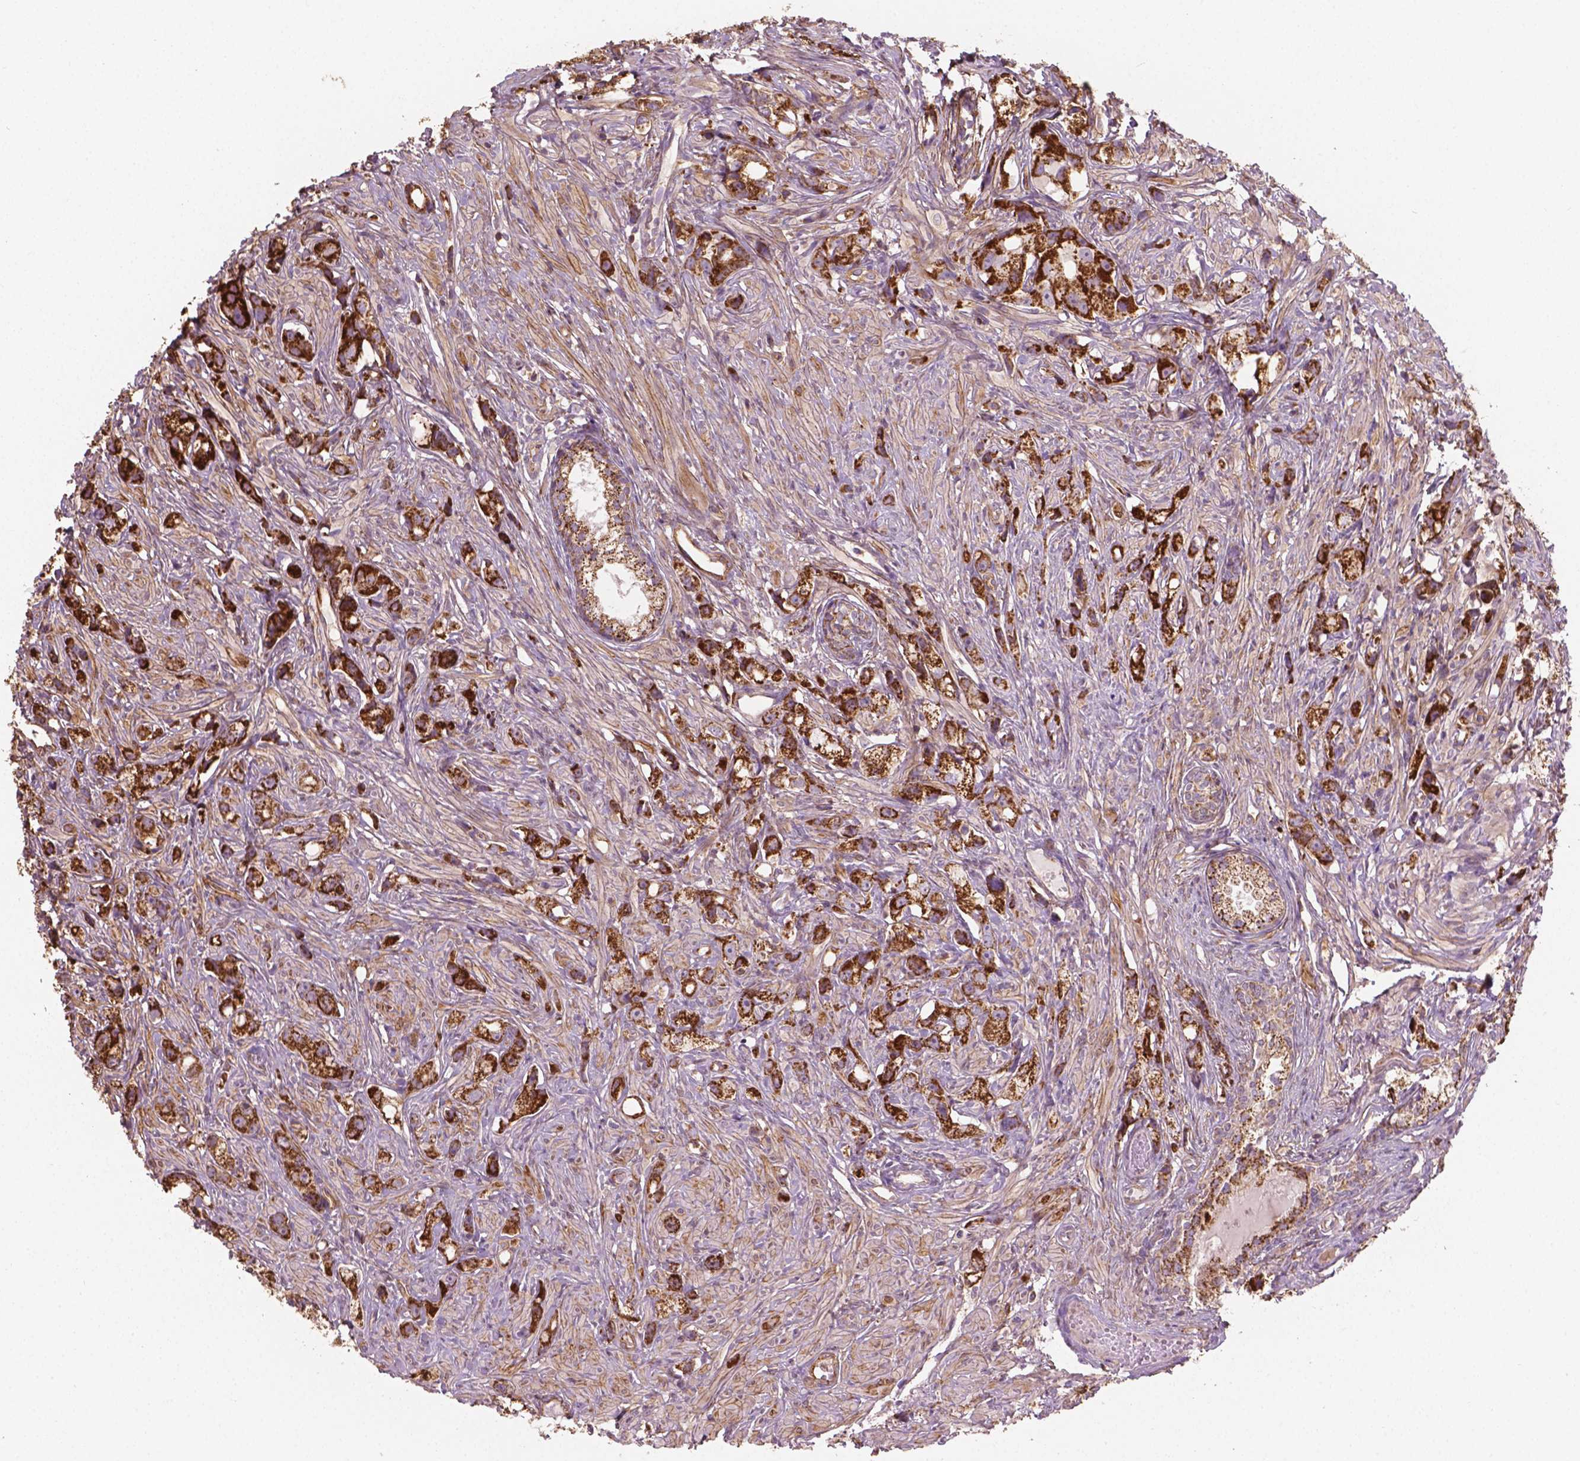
{"staining": {"intensity": "strong", "quantity": ">75%", "location": "cytoplasmic/membranous"}, "tissue": "prostate cancer", "cell_type": "Tumor cells", "image_type": "cancer", "snomed": [{"axis": "morphology", "description": "Adenocarcinoma, High grade"}, {"axis": "topography", "description": "Prostate"}], "caption": "Human prostate cancer (high-grade adenocarcinoma) stained for a protein (brown) displays strong cytoplasmic/membranous positive staining in about >75% of tumor cells.", "gene": "TCAF1", "patient": {"sex": "male", "age": 75}}